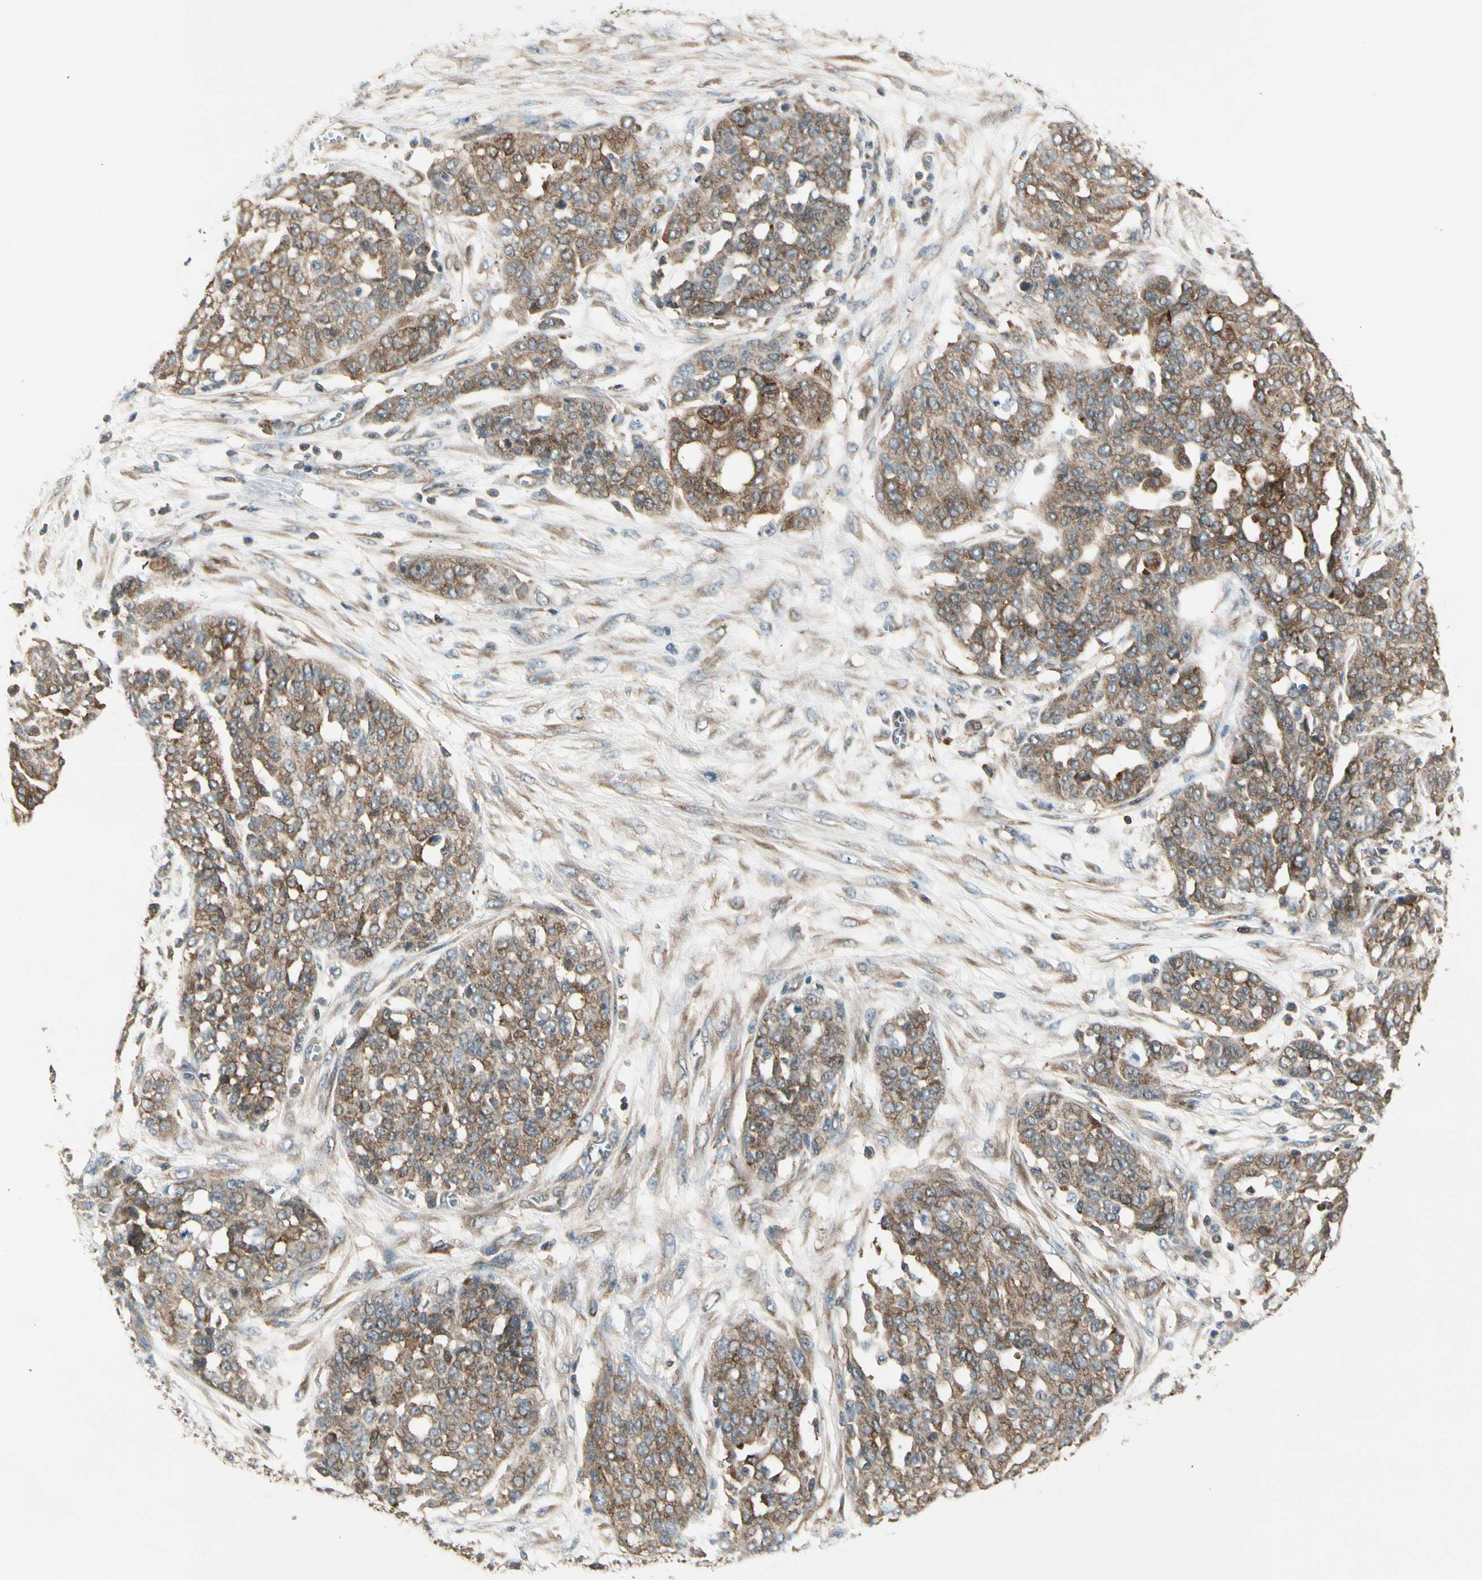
{"staining": {"intensity": "moderate", "quantity": ">75%", "location": "cytoplasmic/membranous"}, "tissue": "ovarian cancer", "cell_type": "Tumor cells", "image_type": "cancer", "snomed": [{"axis": "morphology", "description": "Cystadenocarcinoma, serous, NOS"}, {"axis": "topography", "description": "Soft tissue"}, {"axis": "topography", "description": "Ovary"}], "caption": "The photomicrograph demonstrates a brown stain indicating the presence of a protein in the cytoplasmic/membranous of tumor cells in serous cystadenocarcinoma (ovarian).", "gene": "OXSR1", "patient": {"sex": "female", "age": 57}}